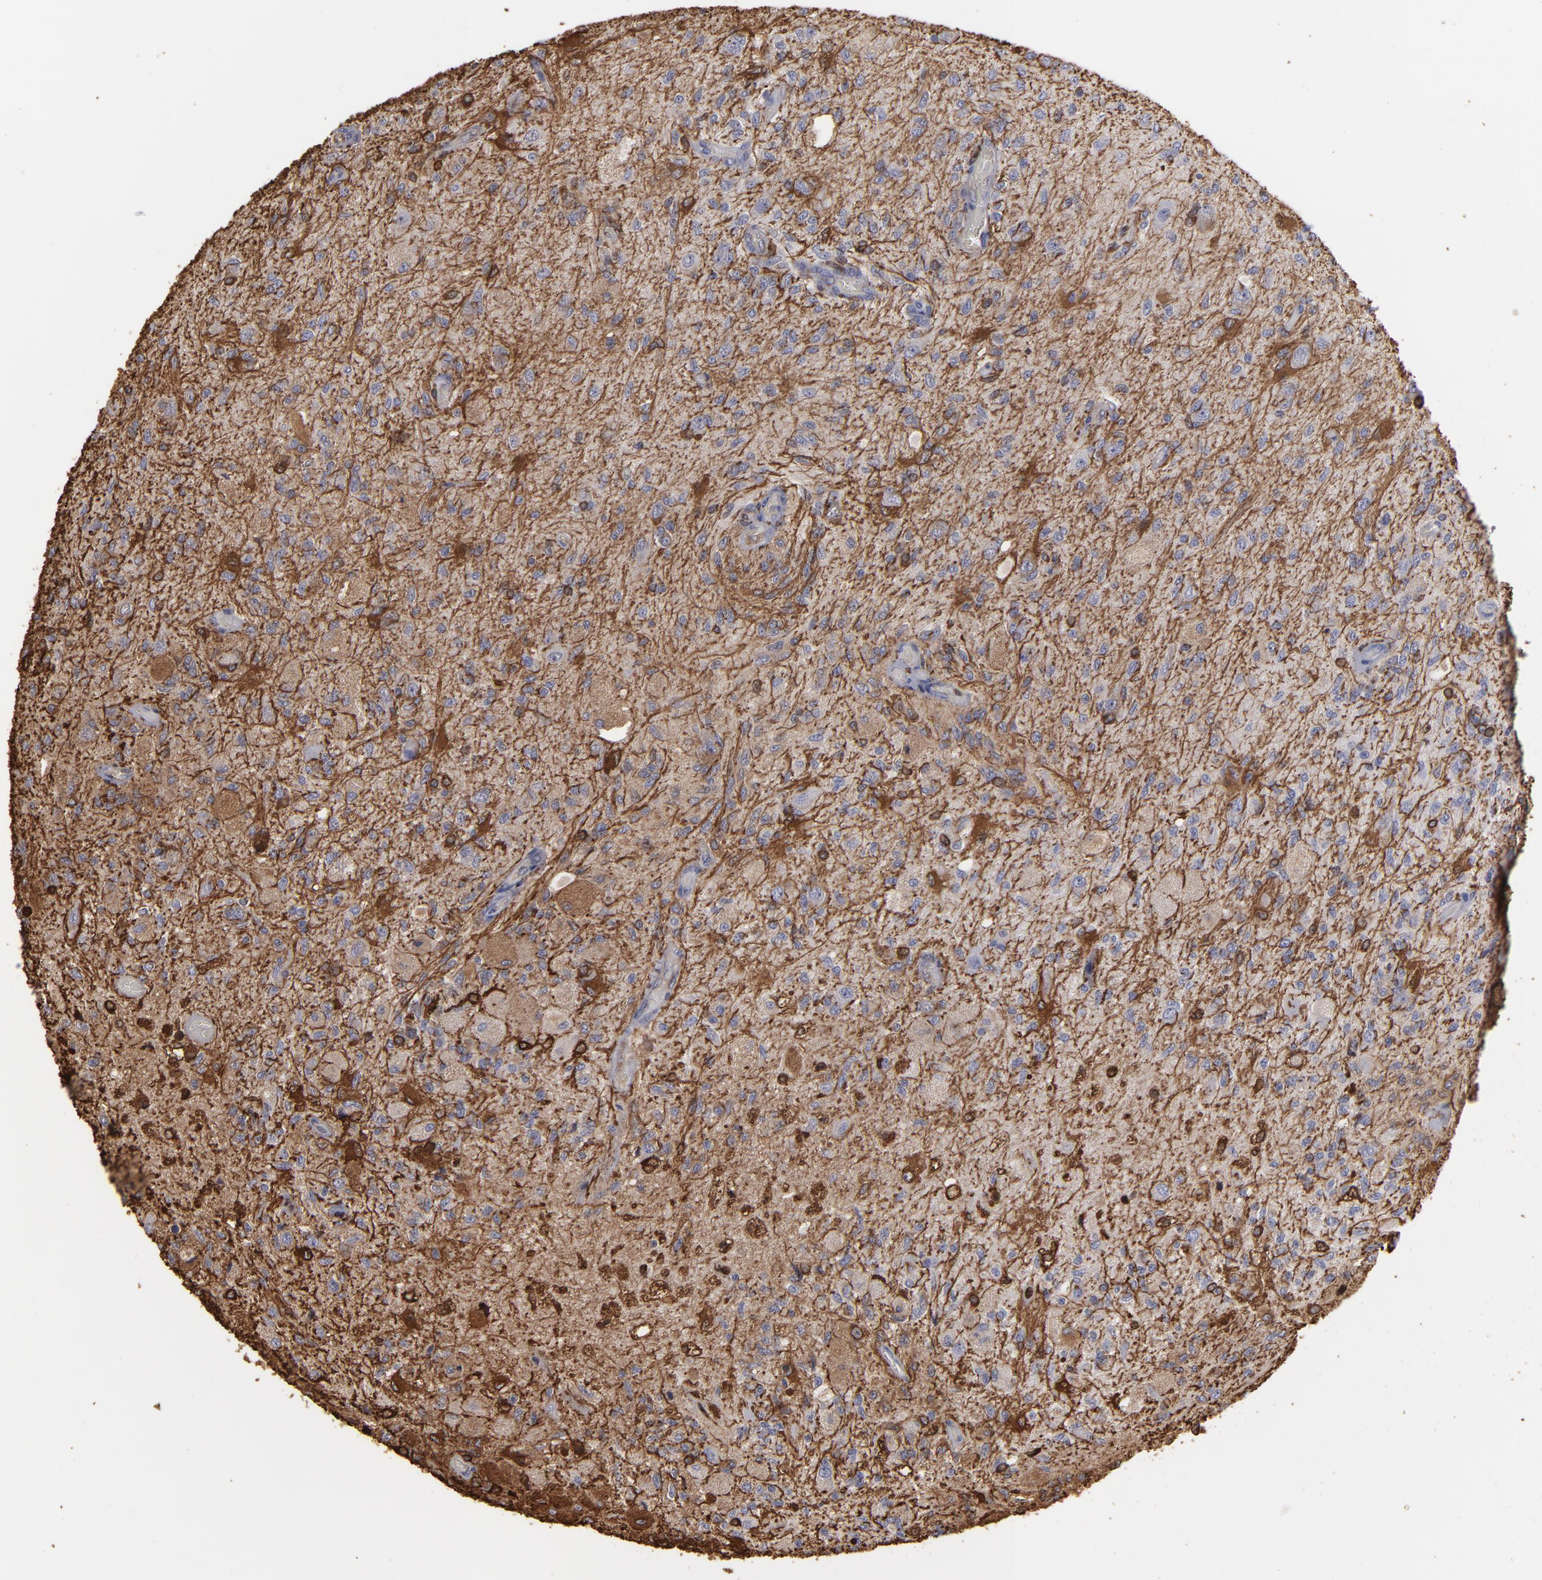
{"staining": {"intensity": "strong", "quantity": ">75%", "location": "cytoplasmic/membranous"}, "tissue": "glioma", "cell_type": "Tumor cells", "image_type": "cancer", "snomed": [{"axis": "morphology", "description": "Normal tissue, NOS"}, {"axis": "morphology", "description": "Glioma, malignant, High grade"}, {"axis": "topography", "description": "Cerebral cortex"}], "caption": "Immunohistochemical staining of human glioma demonstrates high levels of strong cytoplasmic/membranous positivity in about >75% of tumor cells.", "gene": "ODC1", "patient": {"sex": "male", "age": 77}}